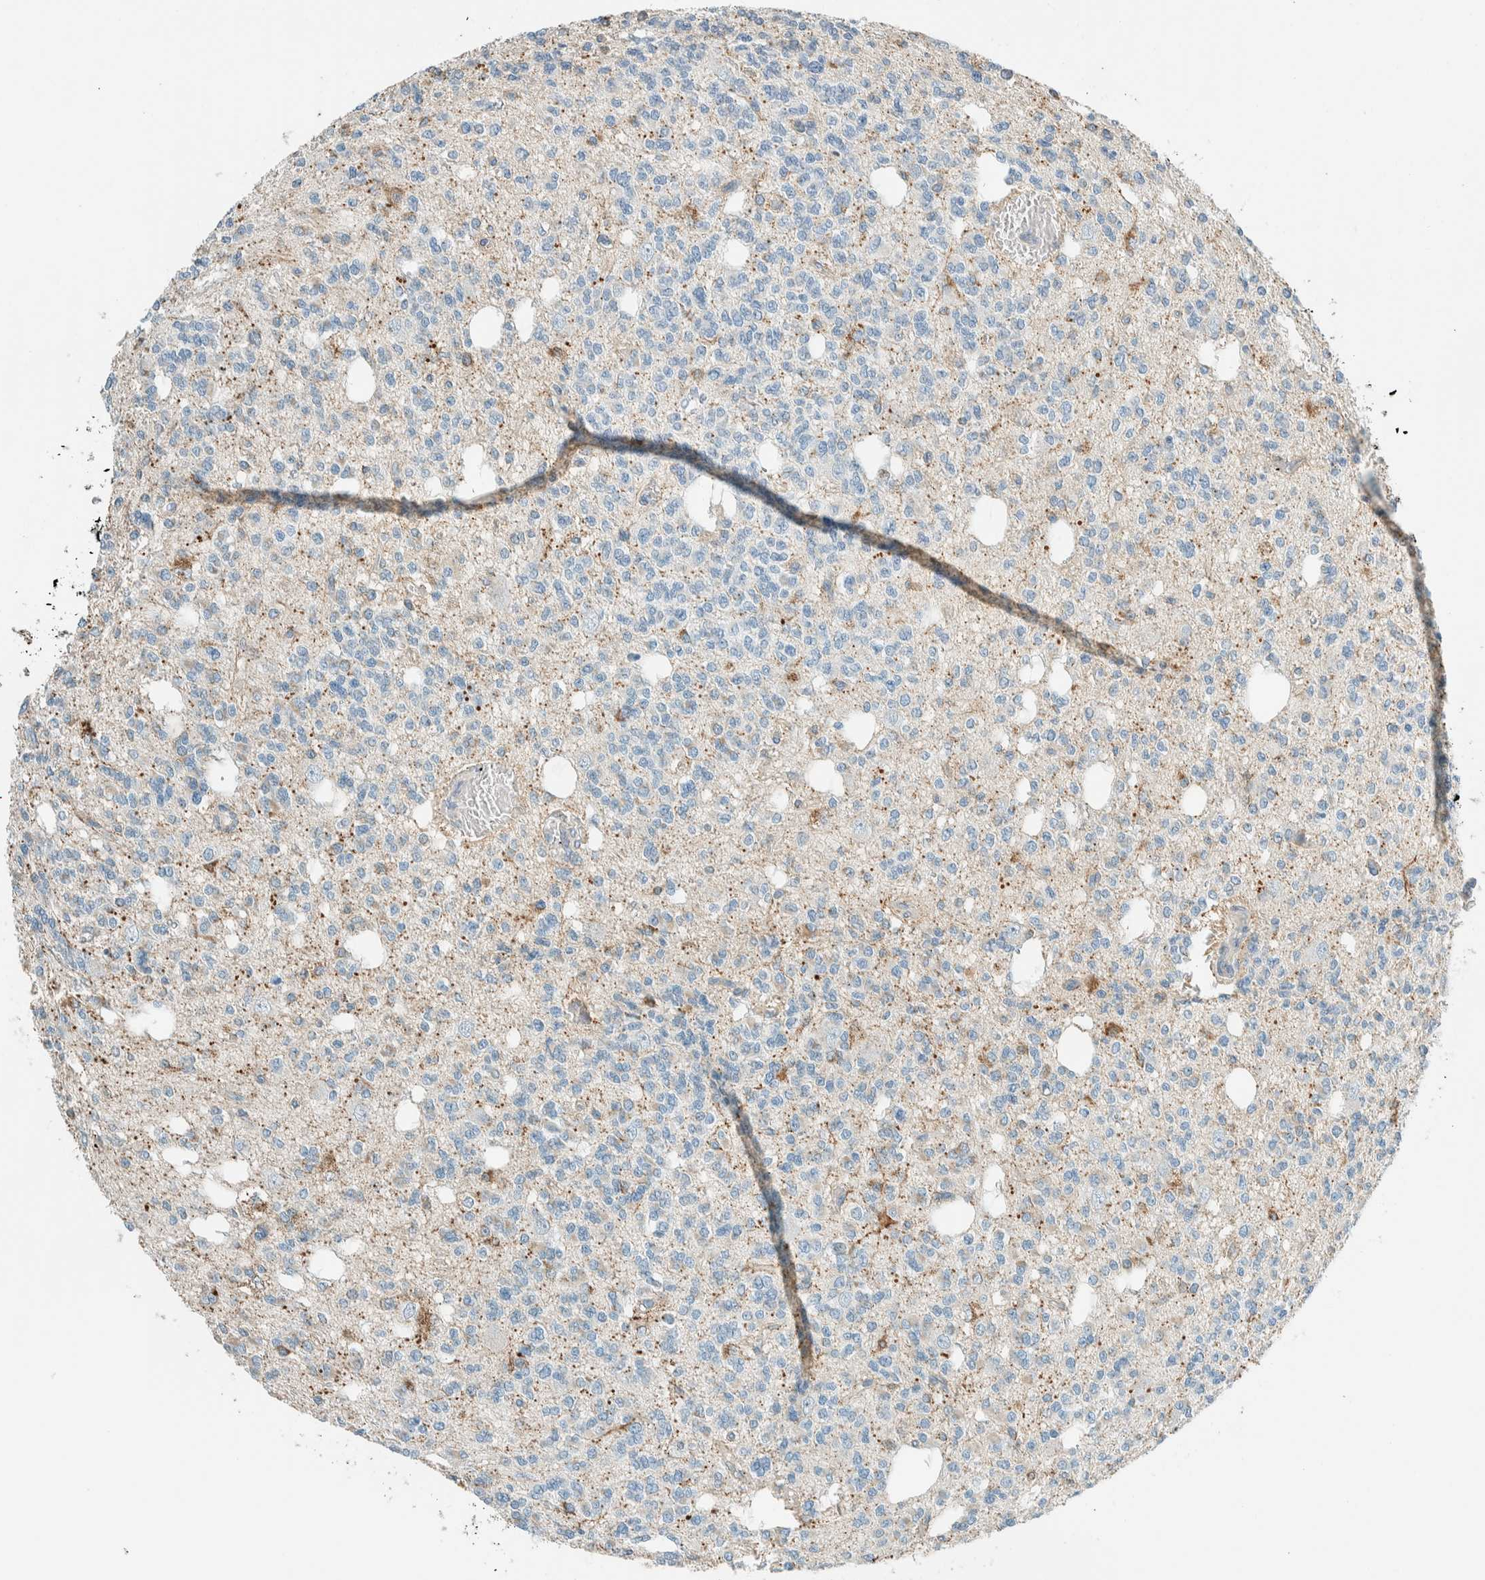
{"staining": {"intensity": "negative", "quantity": "none", "location": "none"}, "tissue": "glioma", "cell_type": "Tumor cells", "image_type": "cancer", "snomed": [{"axis": "morphology", "description": "Glioma, malignant, Low grade"}, {"axis": "topography", "description": "Brain"}], "caption": "Glioma was stained to show a protein in brown. There is no significant positivity in tumor cells. (DAB immunohistochemistry, high magnification).", "gene": "ALDH7A1", "patient": {"sex": "male", "age": 38}}